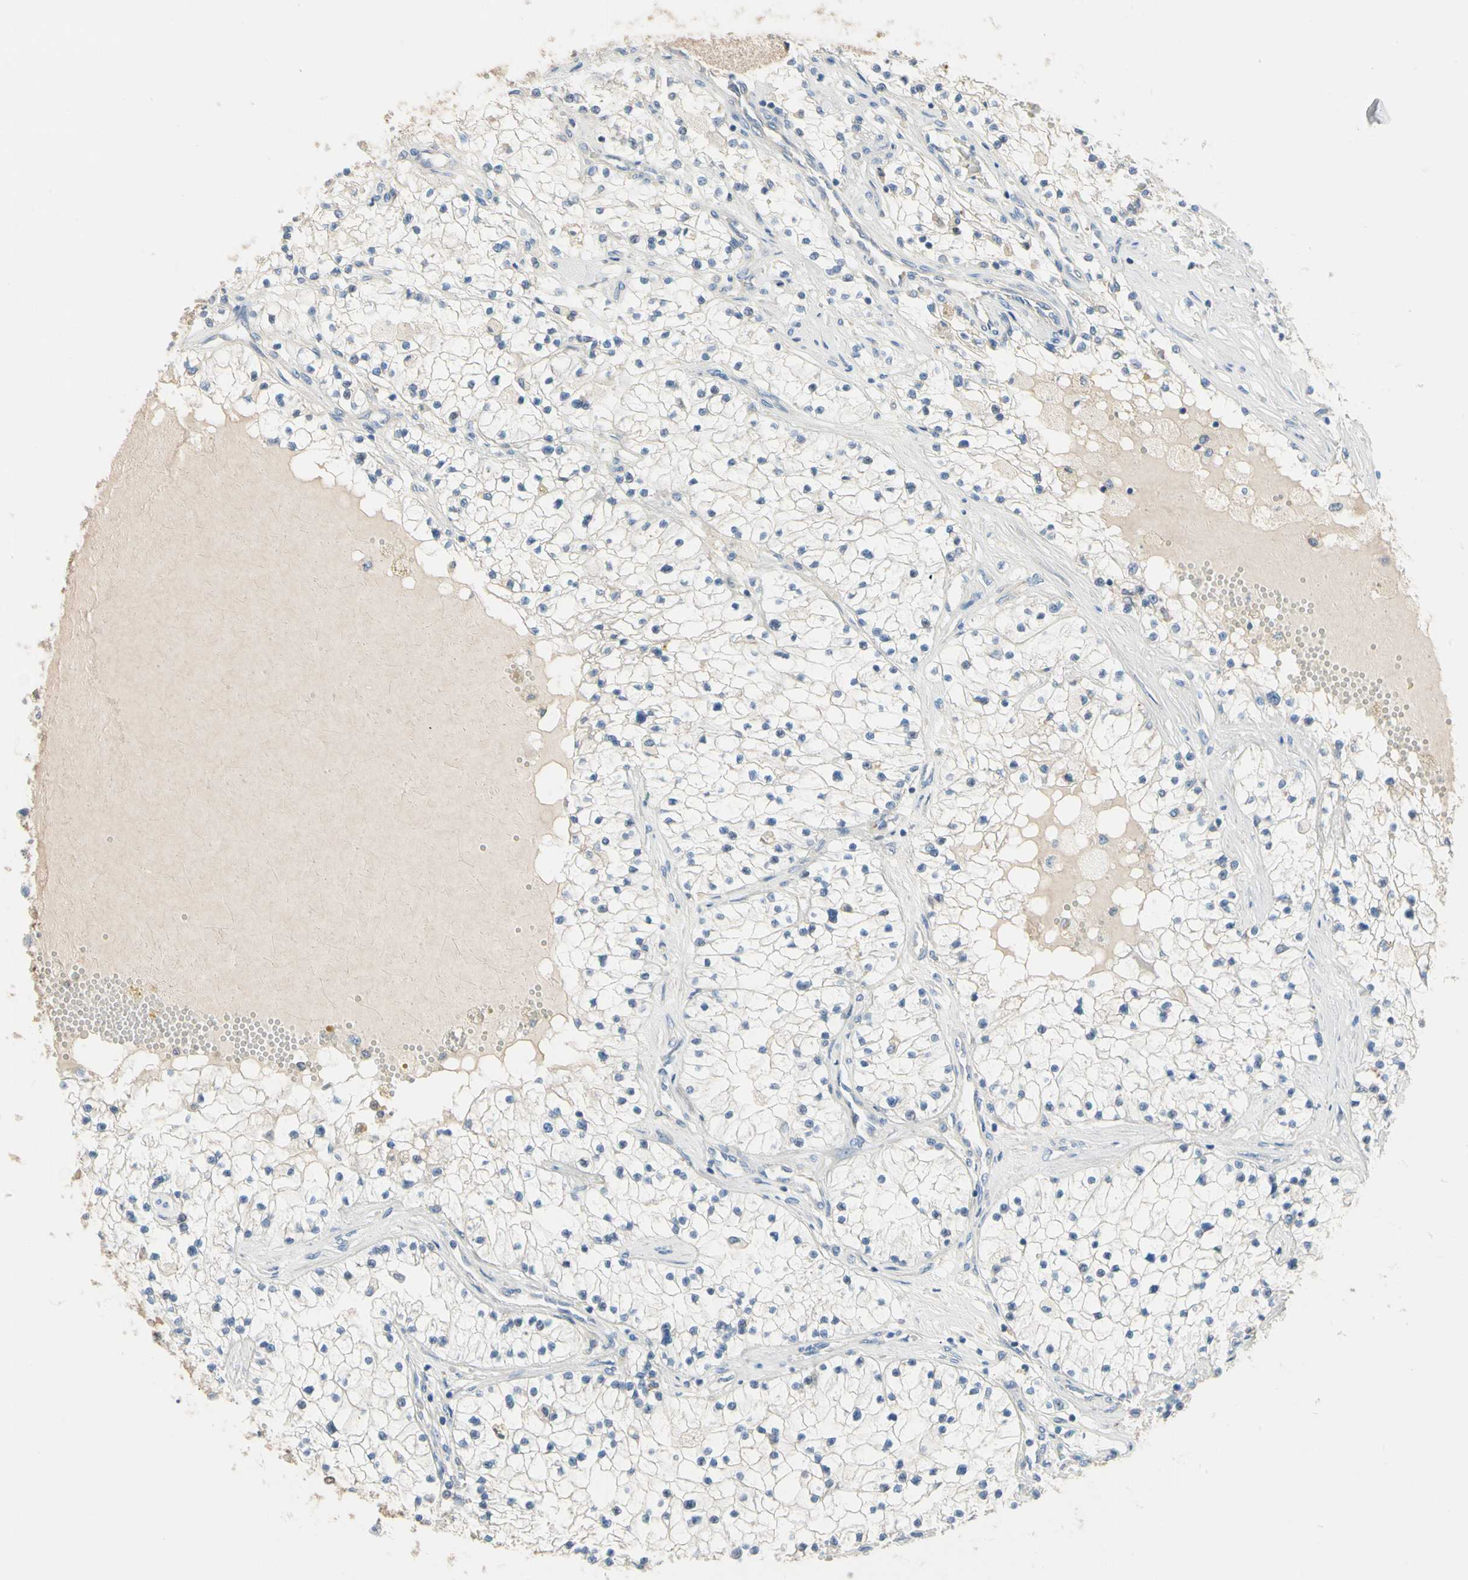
{"staining": {"intensity": "negative", "quantity": "none", "location": "none"}, "tissue": "renal cancer", "cell_type": "Tumor cells", "image_type": "cancer", "snomed": [{"axis": "morphology", "description": "Adenocarcinoma, NOS"}, {"axis": "topography", "description": "Kidney"}], "caption": "DAB (3,3'-diaminobenzidine) immunohistochemical staining of human adenocarcinoma (renal) reveals no significant positivity in tumor cells. (Brightfield microscopy of DAB immunohistochemistry (IHC) at high magnification).", "gene": "BBOX1", "patient": {"sex": "male", "age": 68}}